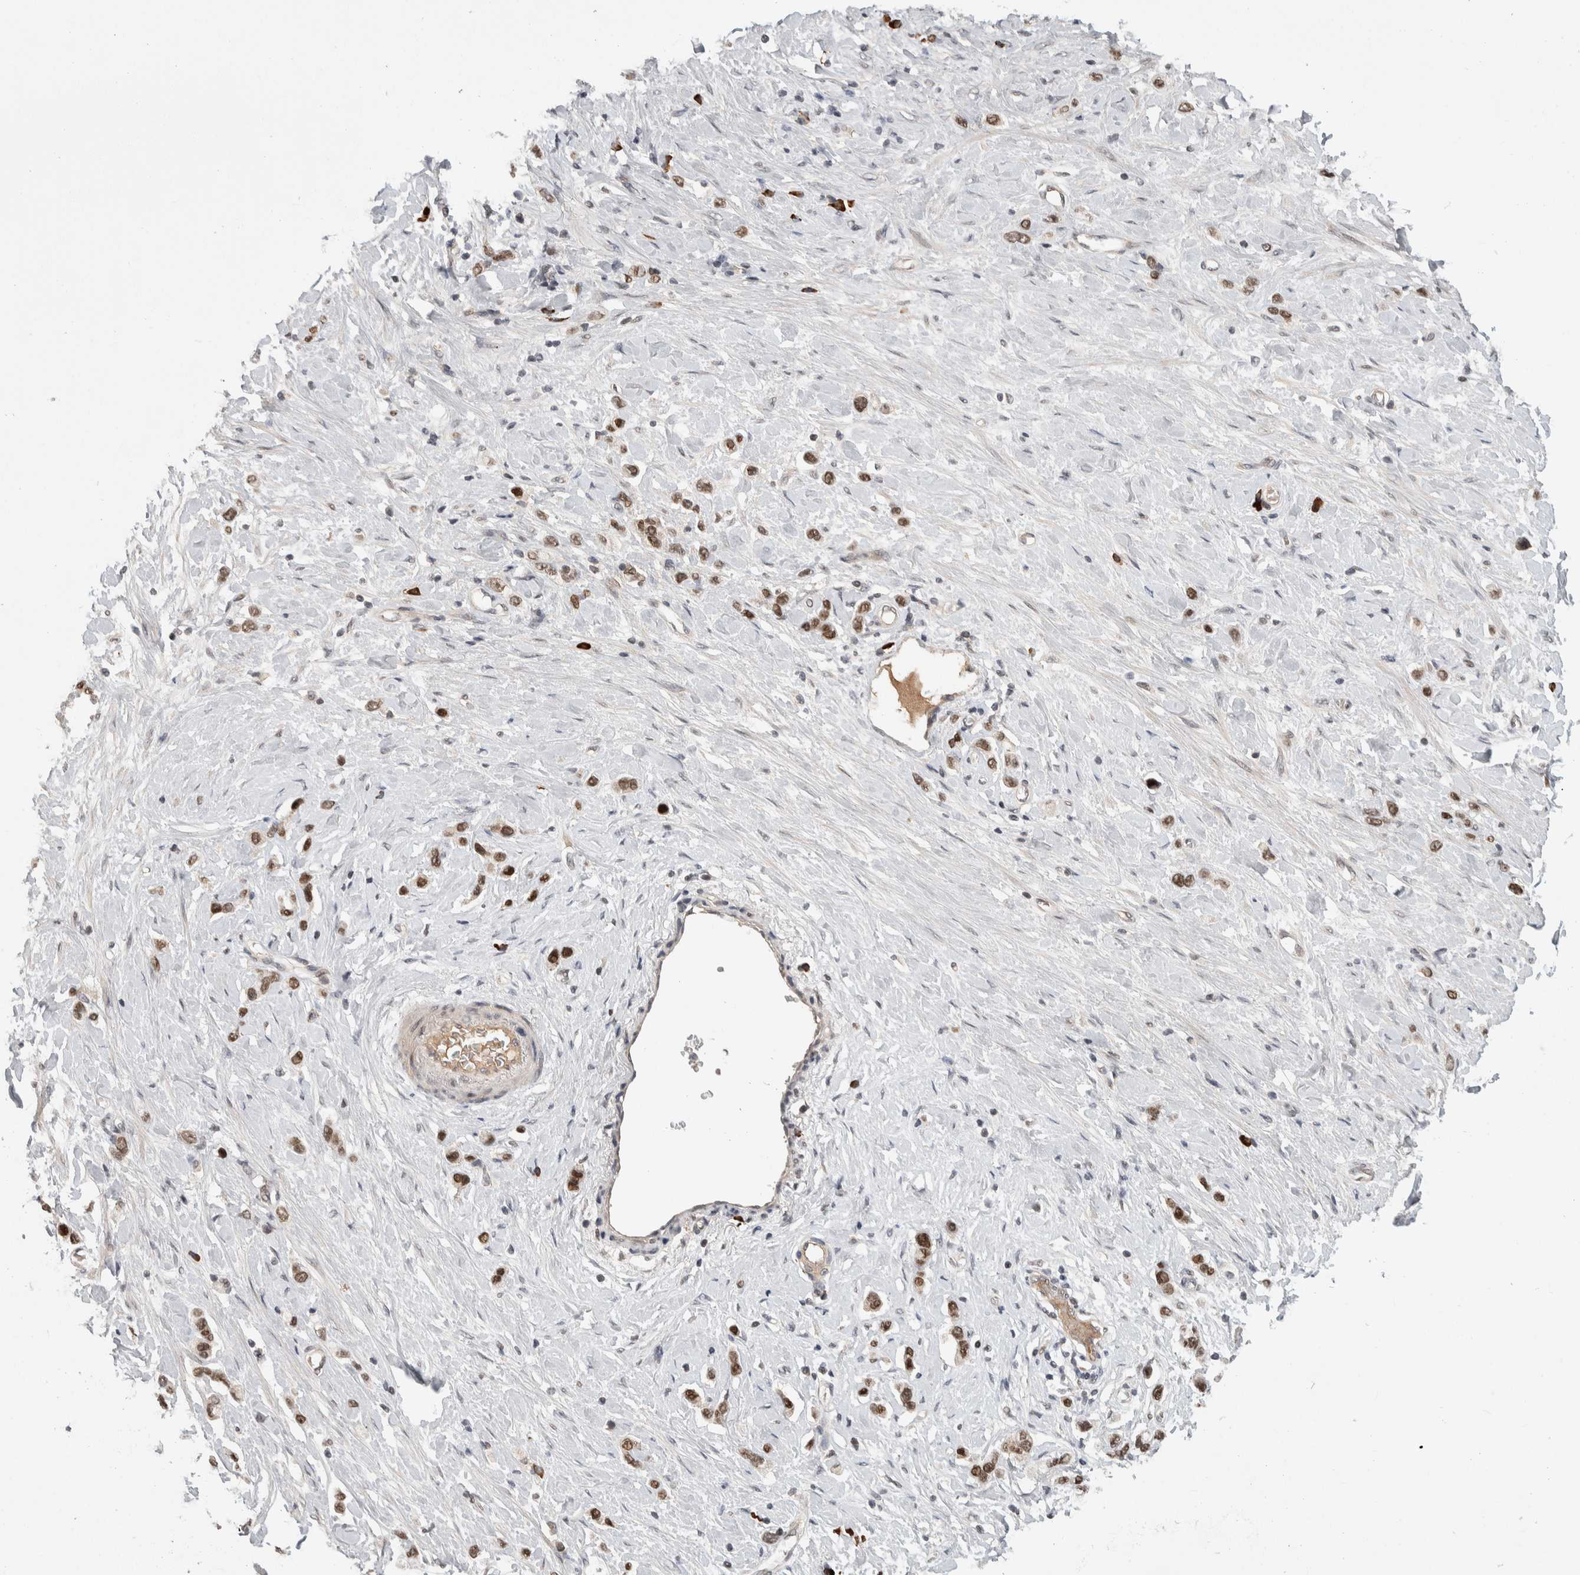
{"staining": {"intensity": "moderate", "quantity": ">75%", "location": "nuclear"}, "tissue": "stomach cancer", "cell_type": "Tumor cells", "image_type": "cancer", "snomed": [{"axis": "morphology", "description": "Adenocarcinoma, NOS"}, {"axis": "topography", "description": "Stomach"}], "caption": "About >75% of tumor cells in human stomach cancer (adenocarcinoma) show moderate nuclear protein positivity as visualized by brown immunohistochemical staining.", "gene": "ZNF592", "patient": {"sex": "female", "age": 65}}